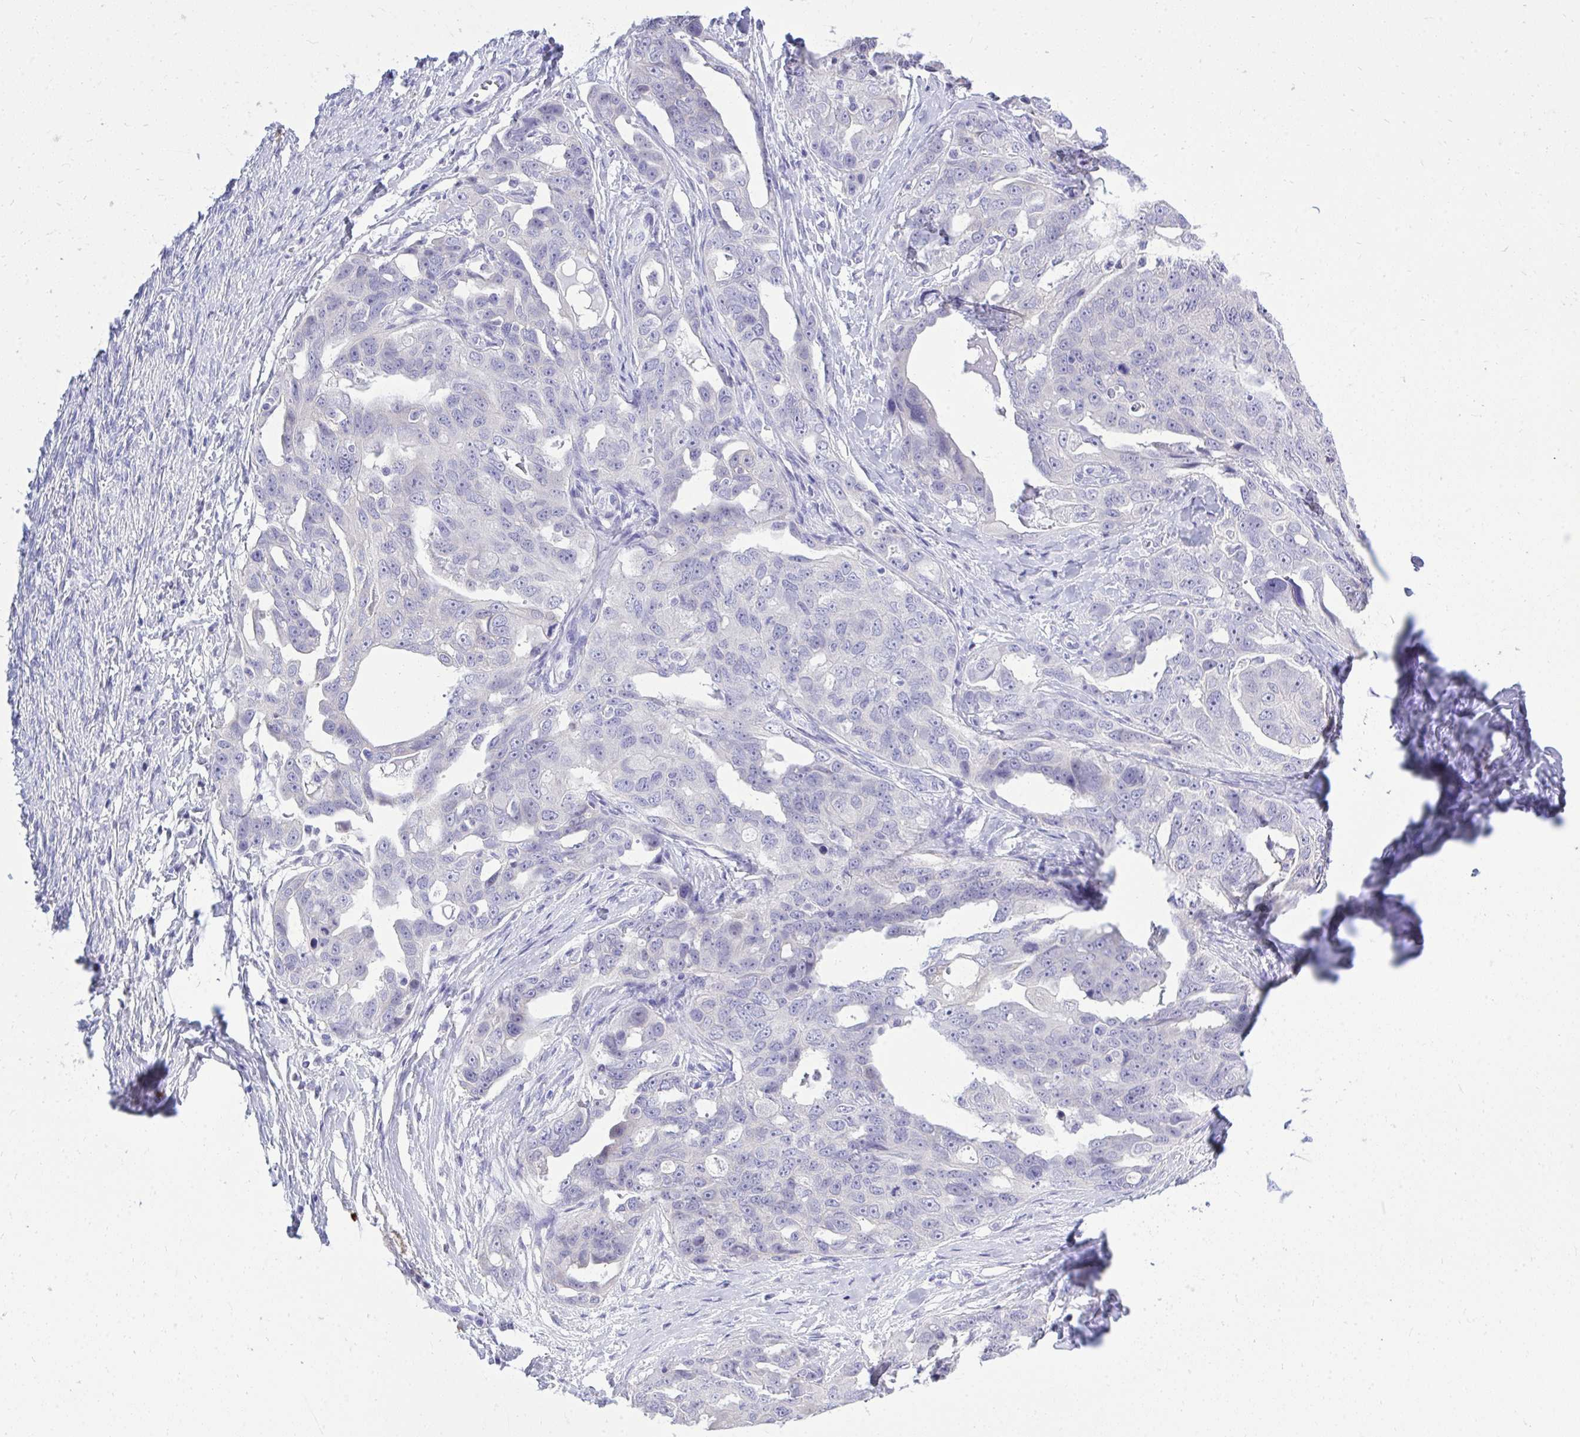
{"staining": {"intensity": "negative", "quantity": "none", "location": "none"}, "tissue": "ovarian cancer", "cell_type": "Tumor cells", "image_type": "cancer", "snomed": [{"axis": "morphology", "description": "Carcinoma, endometroid"}, {"axis": "topography", "description": "Ovary"}], "caption": "Ovarian endometroid carcinoma was stained to show a protein in brown. There is no significant staining in tumor cells.", "gene": "PSD", "patient": {"sex": "female", "age": 70}}